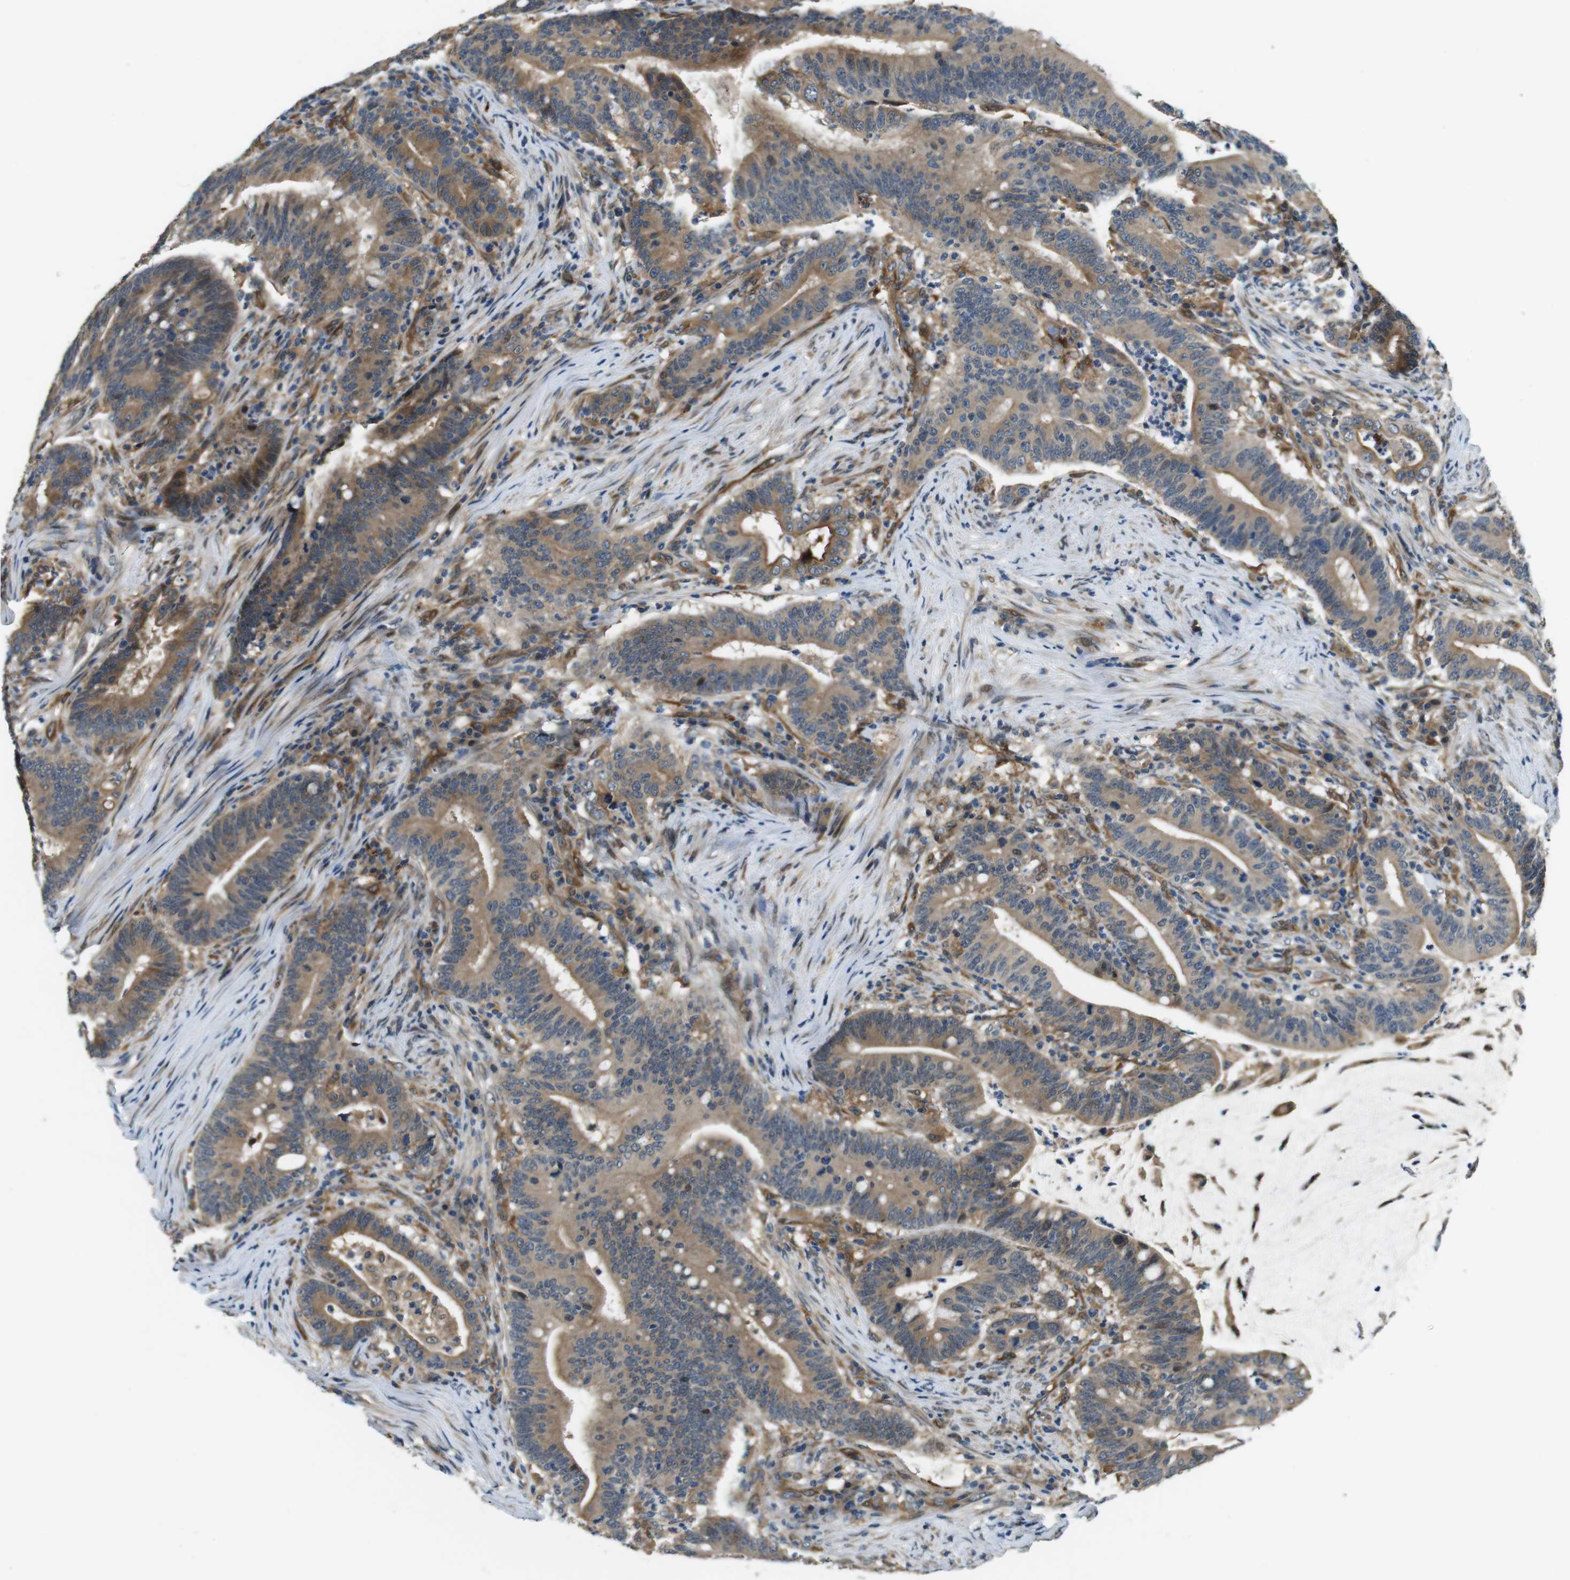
{"staining": {"intensity": "moderate", "quantity": ">75%", "location": "cytoplasmic/membranous"}, "tissue": "colorectal cancer", "cell_type": "Tumor cells", "image_type": "cancer", "snomed": [{"axis": "morphology", "description": "Normal tissue, NOS"}, {"axis": "morphology", "description": "Adenocarcinoma, NOS"}, {"axis": "topography", "description": "Colon"}], "caption": "Colorectal cancer tissue reveals moderate cytoplasmic/membranous expression in approximately >75% of tumor cells, visualized by immunohistochemistry.", "gene": "PALD1", "patient": {"sex": "female", "age": 66}}